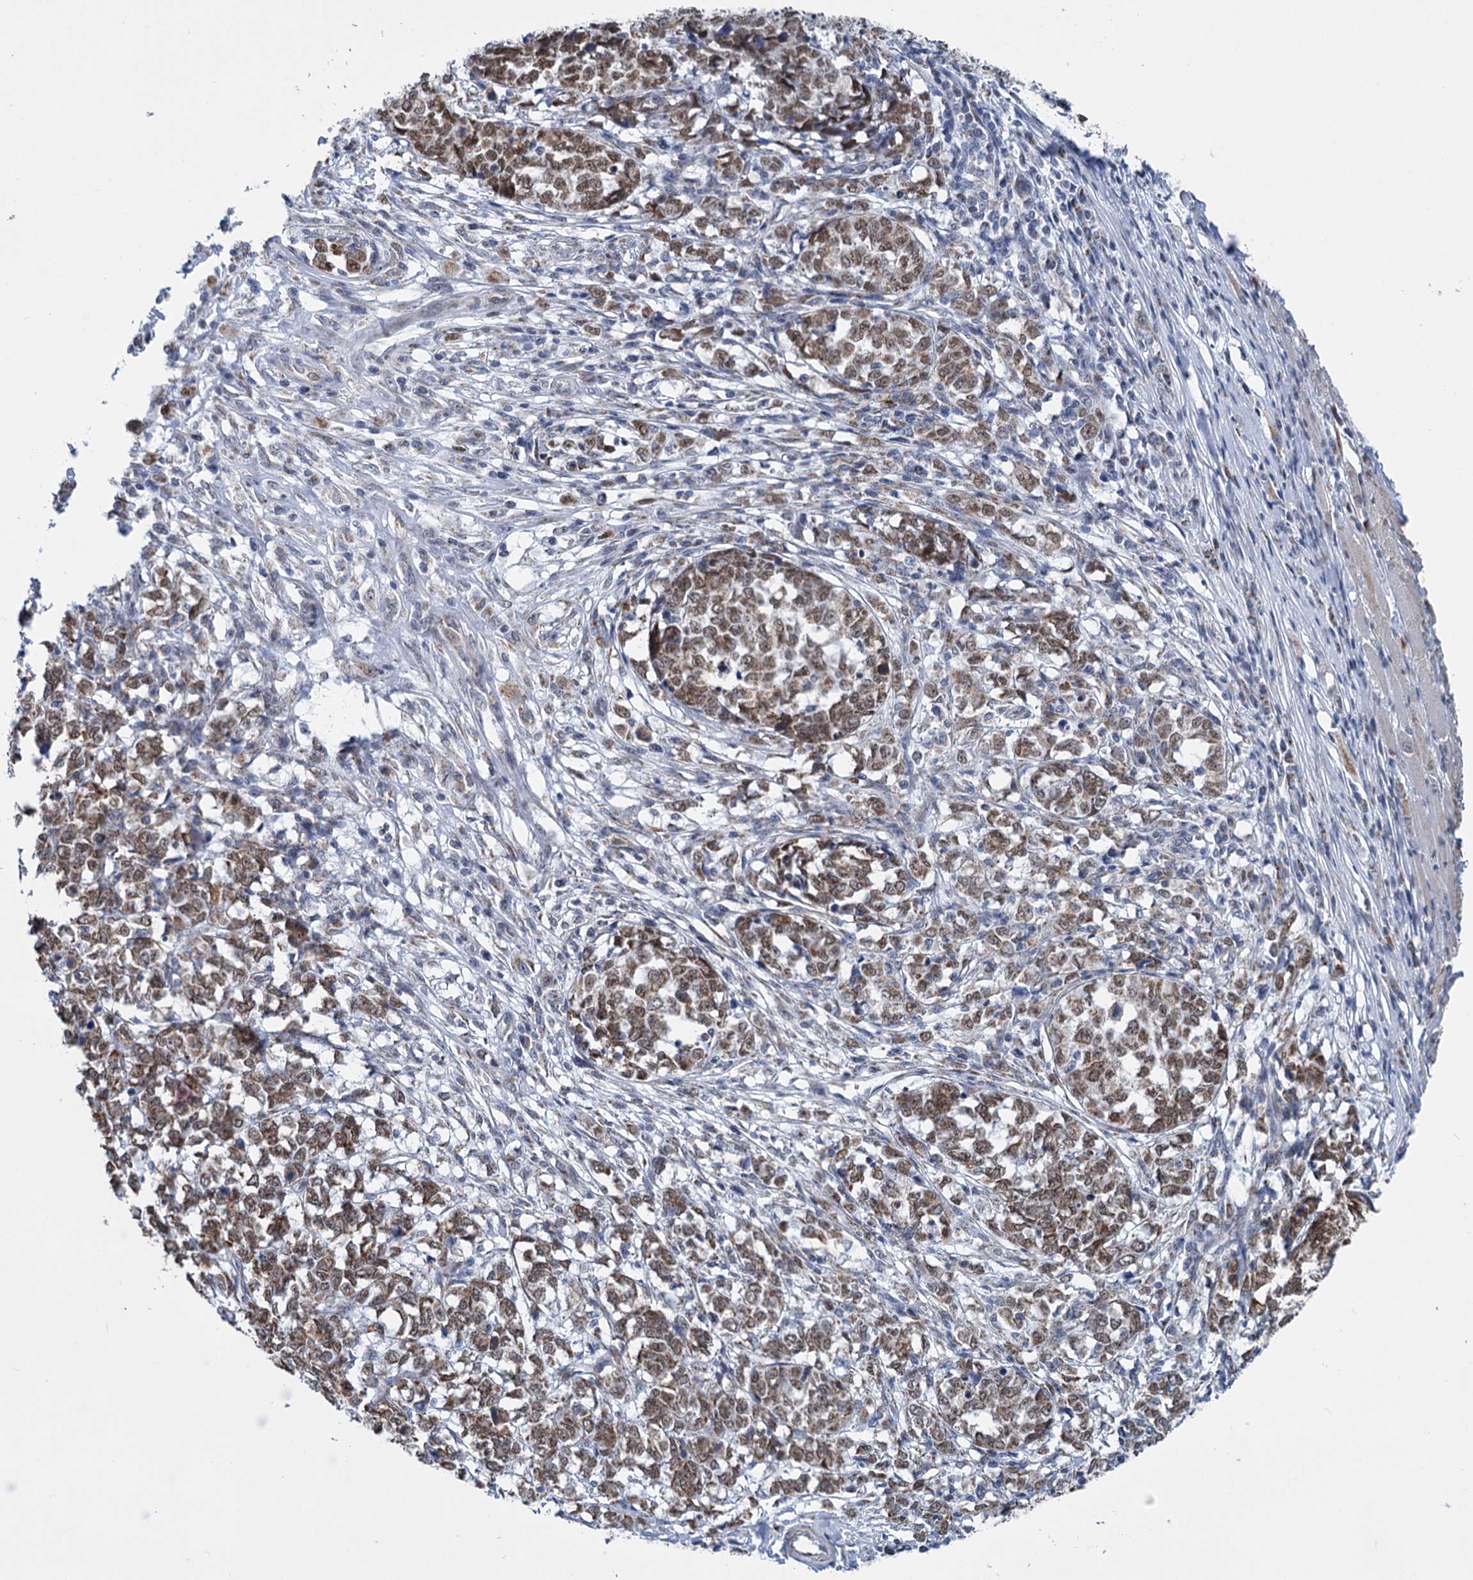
{"staining": {"intensity": "moderate", "quantity": ">75%", "location": "cytoplasmic/membranous,nuclear"}, "tissue": "melanoma", "cell_type": "Tumor cells", "image_type": "cancer", "snomed": [{"axis": "morphology", "description": "Malignant melanoma, NOS"}, {"axis": "topography", "description": "Skin"}], "caption": "Immunohistochemical staining of melanoma exhibits medium levels of moderate cytoplasmic/membranous and nuclear expression in about >75% of tumor cells.", "gene": "MORN3", "patient": {"sex": "female", "age": 72}}